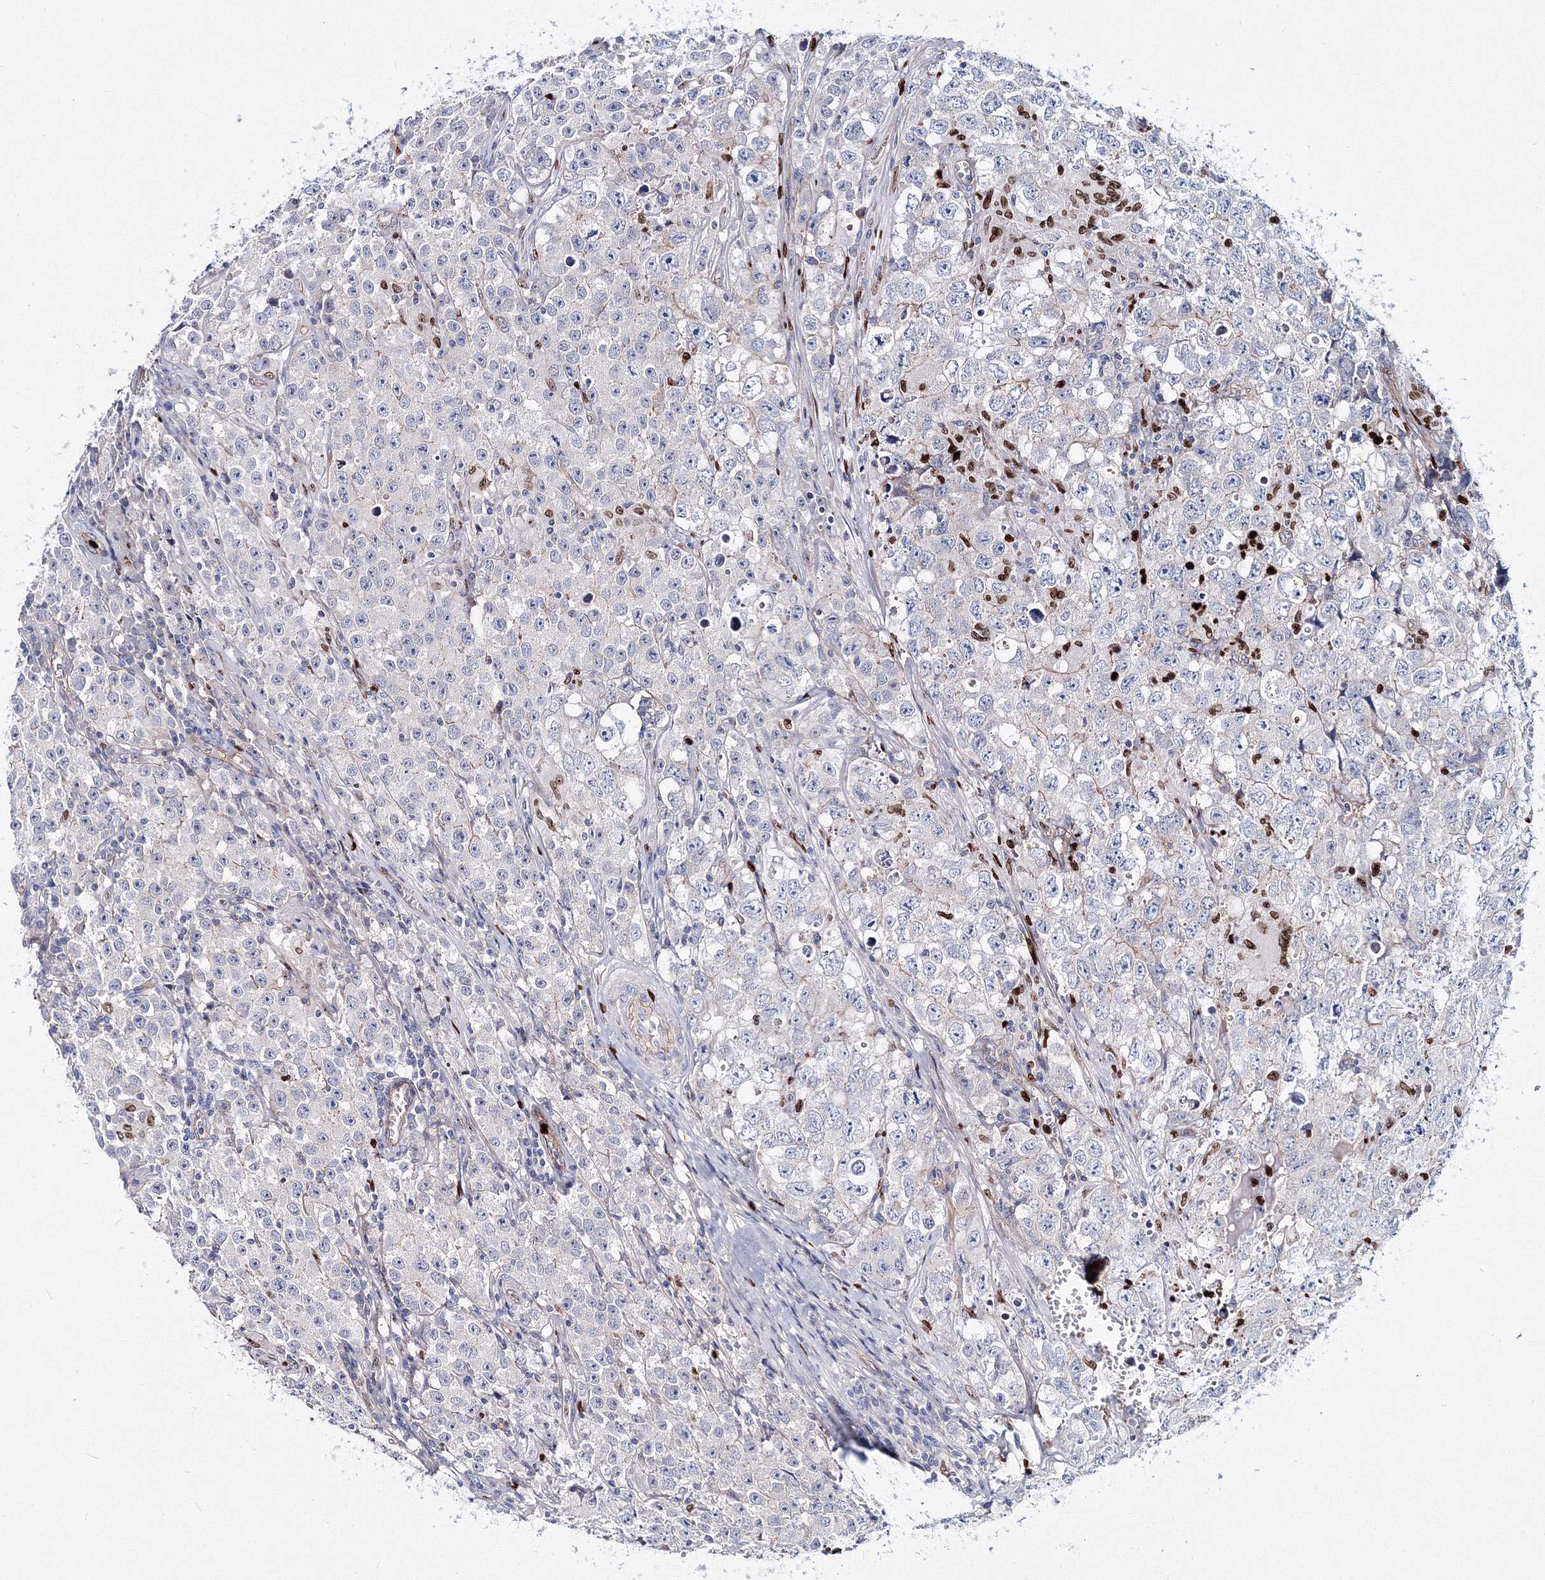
{"staining": {"intensity": "negative", "quantity": "none", "location": "none"}, "tissue": "testis cancer", "cell_type": "Tumor cells", "image_type": "cancer", "snomed": [{"axis": "morphology", "description": "Seminoma, NOS"}, {"axis": "morphology", "description": "Carcinoma, Embryonal, NOS"}, {"axis": "topography", "description": "Testis"}], "caption": "DAB immunohistochemical staining of human testis cancer reveals no significant expression in tumor cells.", "gene": "C11orf52", "patient": {"sex": "male", "age": 43}}